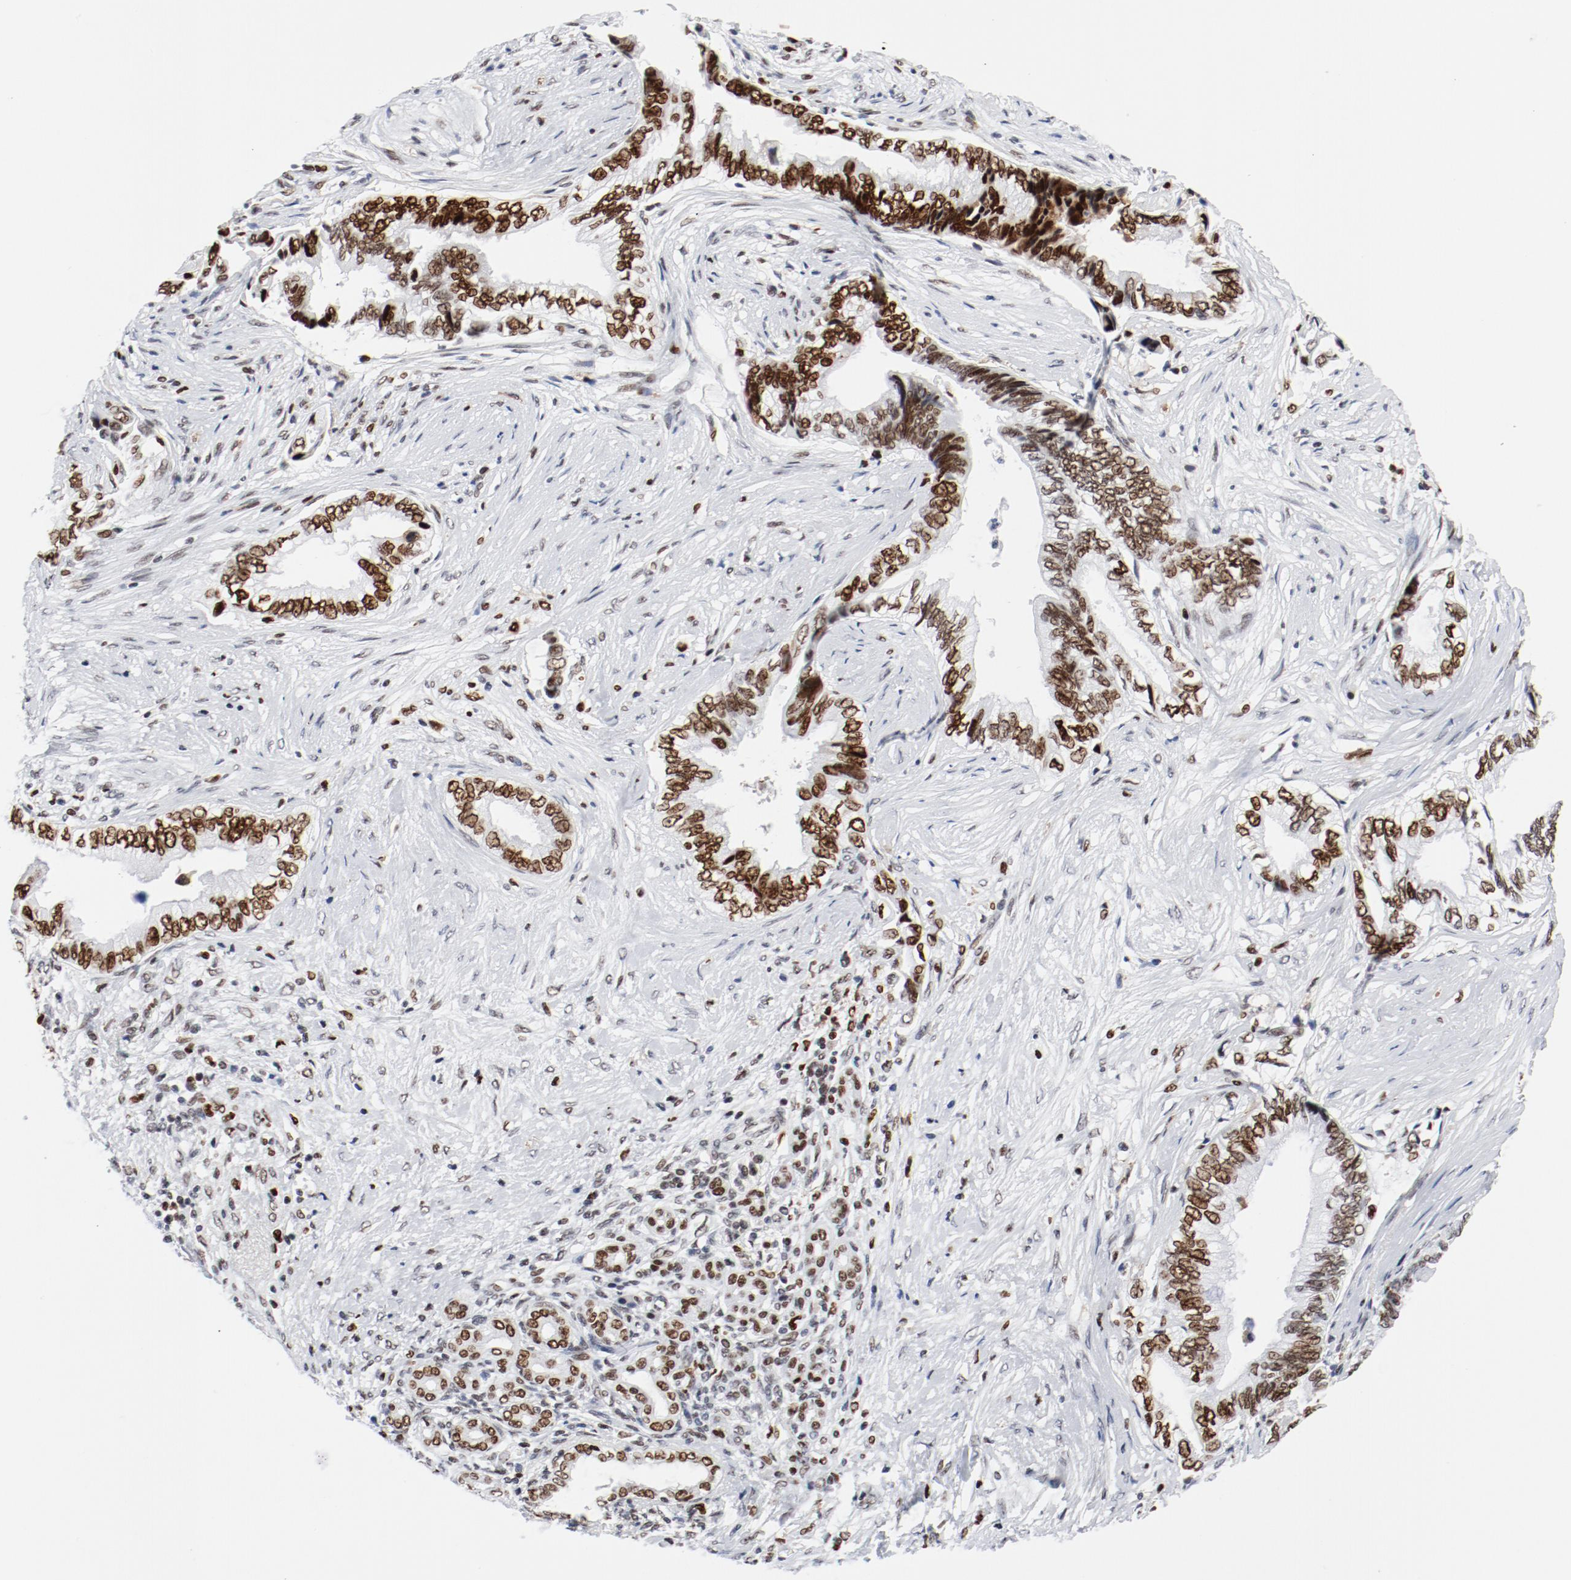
{"staining": {"intensity": "strong", "quantity": ">75%", "location": "nuclear"}, "tissue": "pancreatic cancer", "cell_type": "Tumor cells", "image_type": "cancer", "snomed": [{"axis": "morphology", "description": "Adenocarcinoma, NOS"}, {"axis": "topography", "description": "Pancreas"}], "caption": "Immunohistochemical staining of human adenocarcinoma (pancreatic) shows high levels of strong nuclear protein expression in about >75% of tumor cells. The protein of interest is stained brown, and the nuclei are stained in blue (DAB IHC with brightfield microscopy, high magnification).", "gene": "POLD1", "patient": {"sex": "female", "age": 66}}